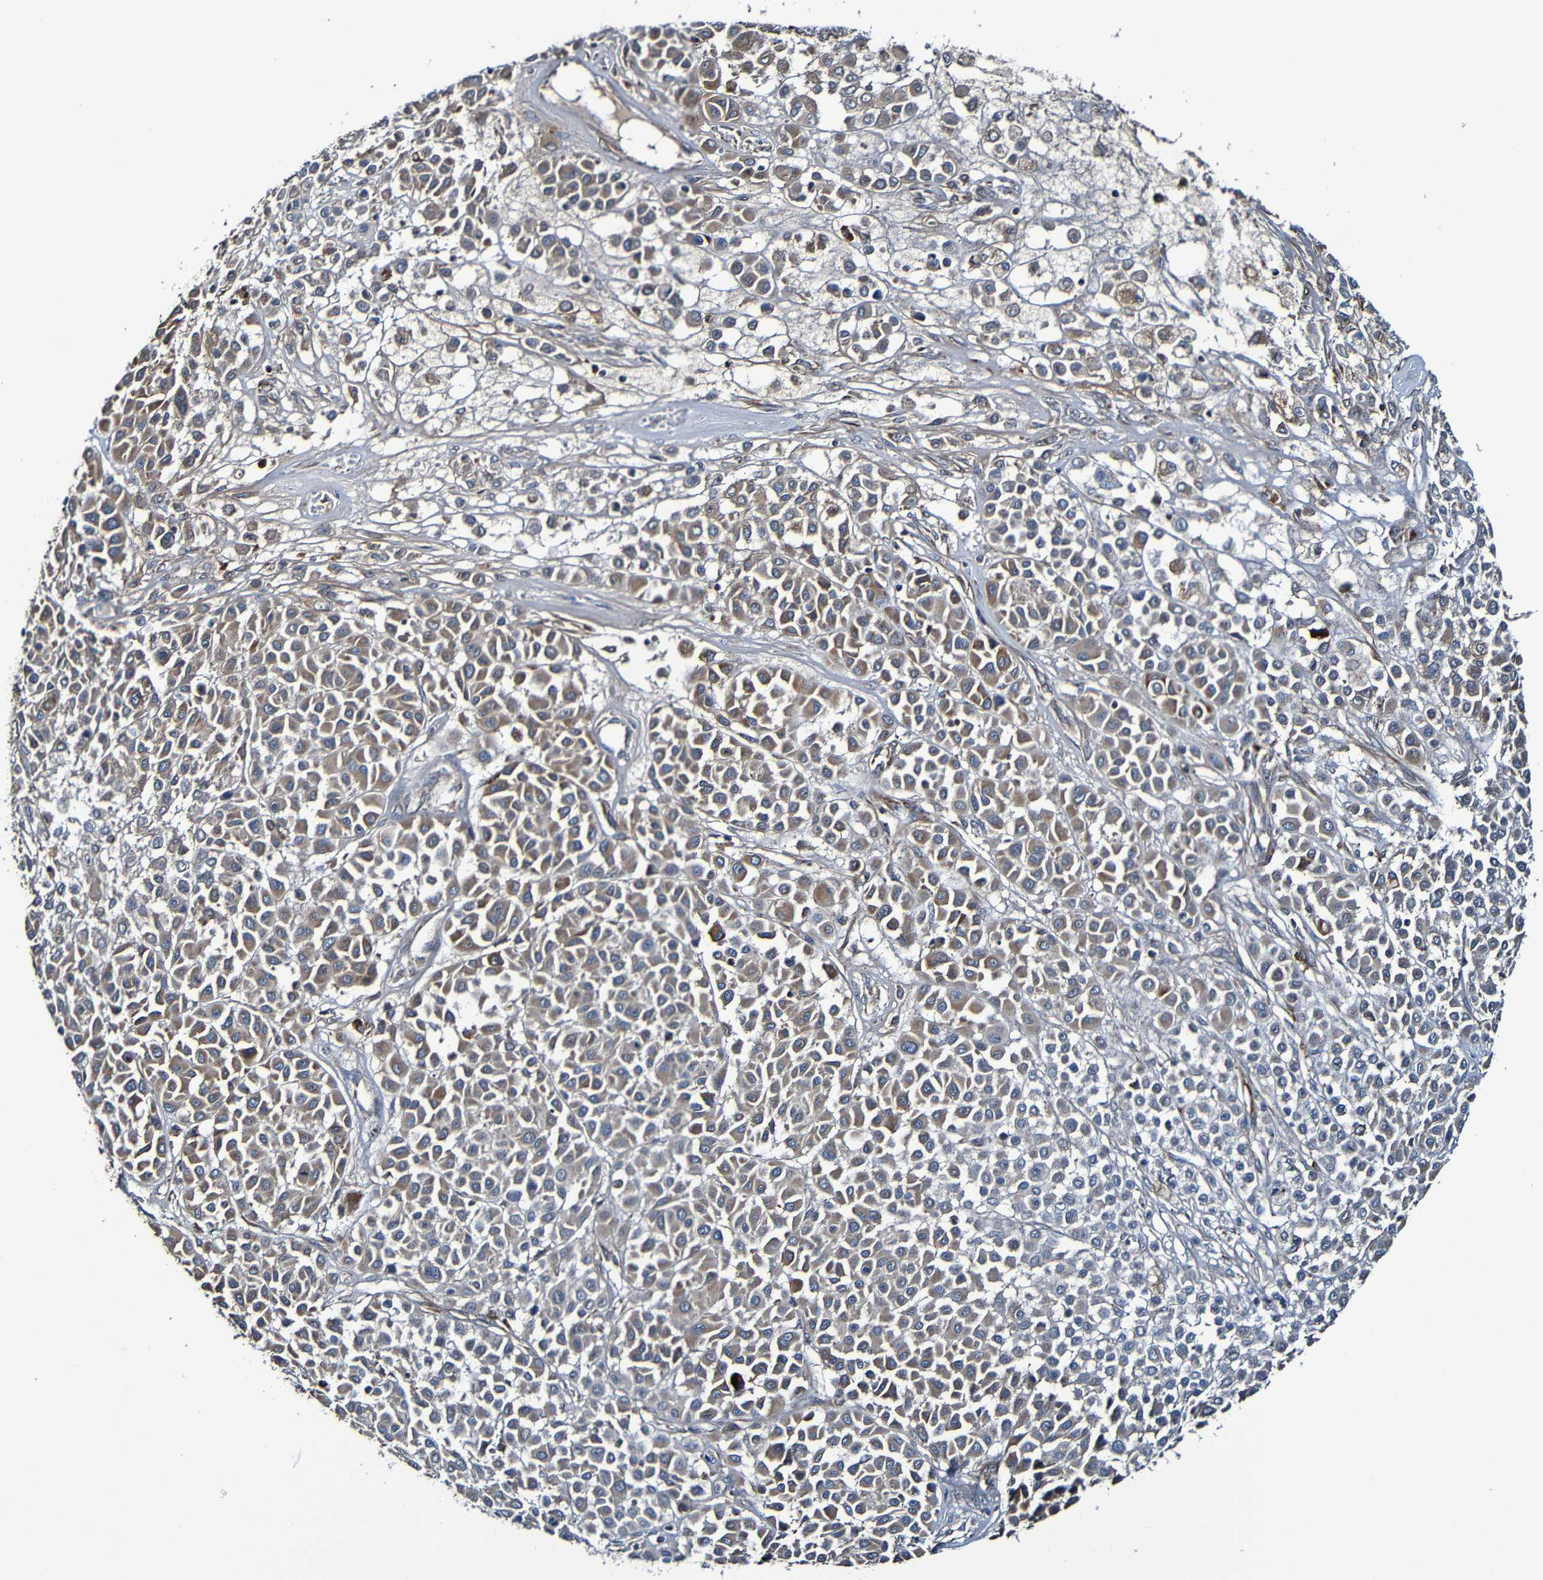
{"staining": {"intensity": "moderate", "quantity": "25%-75%", "location": "cytoplasmic/membranous"}, "tissue": "melanoma", "cell_type": "Tumor cells", "image_type": "cancer", "snomed": [{"axis": "morphology", "description": "Malignant melanoma, Metastatic site"}, {"axis": "topography", "description": "Soft tissue"}], "caption": "The photomicrograph exhibits staining of malignant melanoma (metastatic site), revealing moderate cytoplasmic/membranous protein positivity (brown color) within tumor cells. (Brightfield microscopy of DAB IHC at high magnification).", "gene": "ADAM15", "patient": {"sex": "male", "age": 41}}